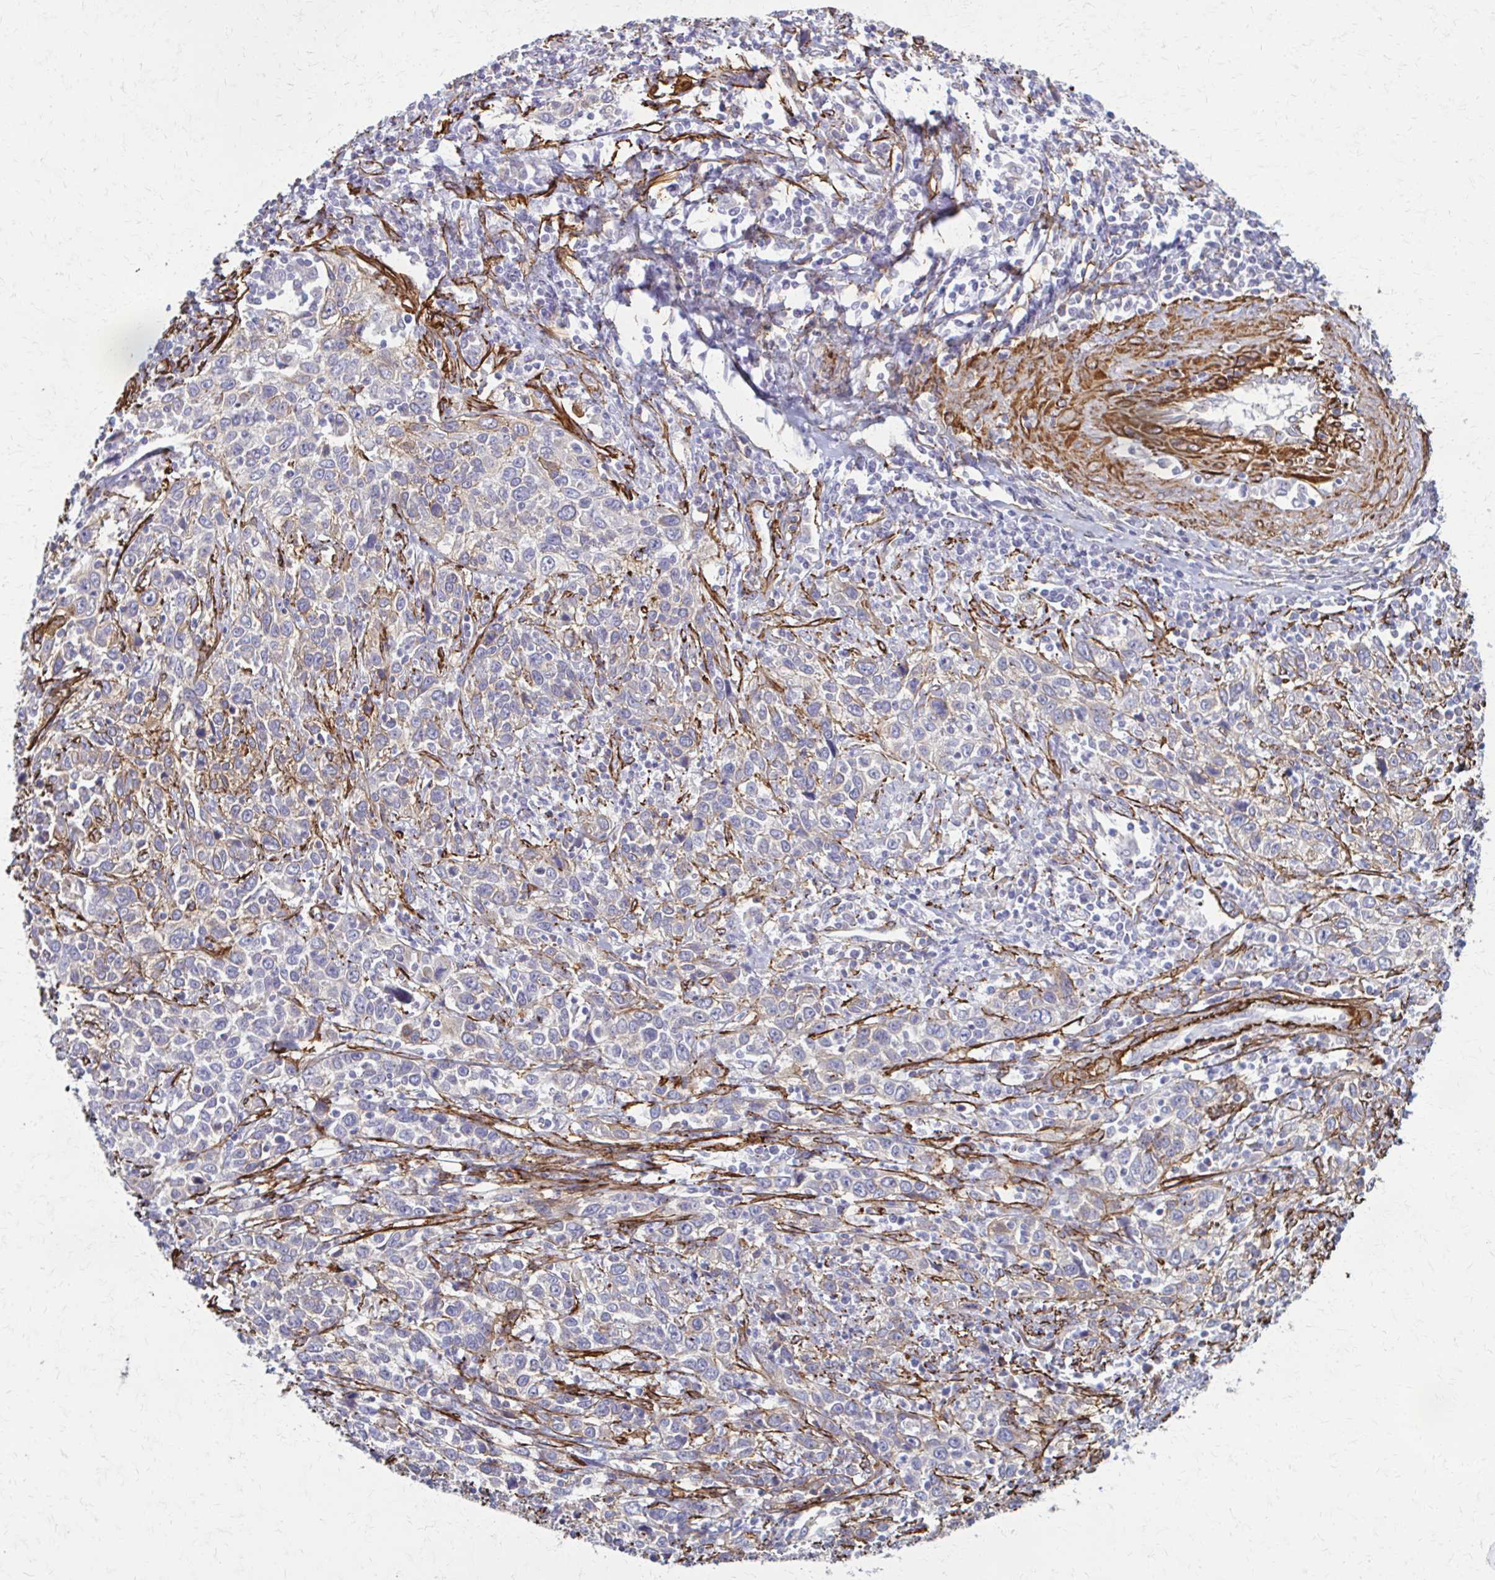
{"staining": {"intensity": "negative", "quantity": "none", "location": "none"}, "tissue": "cervical cancer", "cell_type": "Tumor cells", "image_type": "cancer", "snomed": [{"axis": "morphology", "description": "Squamous cell carcinoma, NOS"}, {"axis": "topography", "description": "Cervix"}], "caption": "This is an immunohistochemistry image of human squamous cell carcinoma (cervical). There is no positivity in tumor cells.", "gene": "TIMMDC1", "patient": {"sex": "female", "age": 46}}